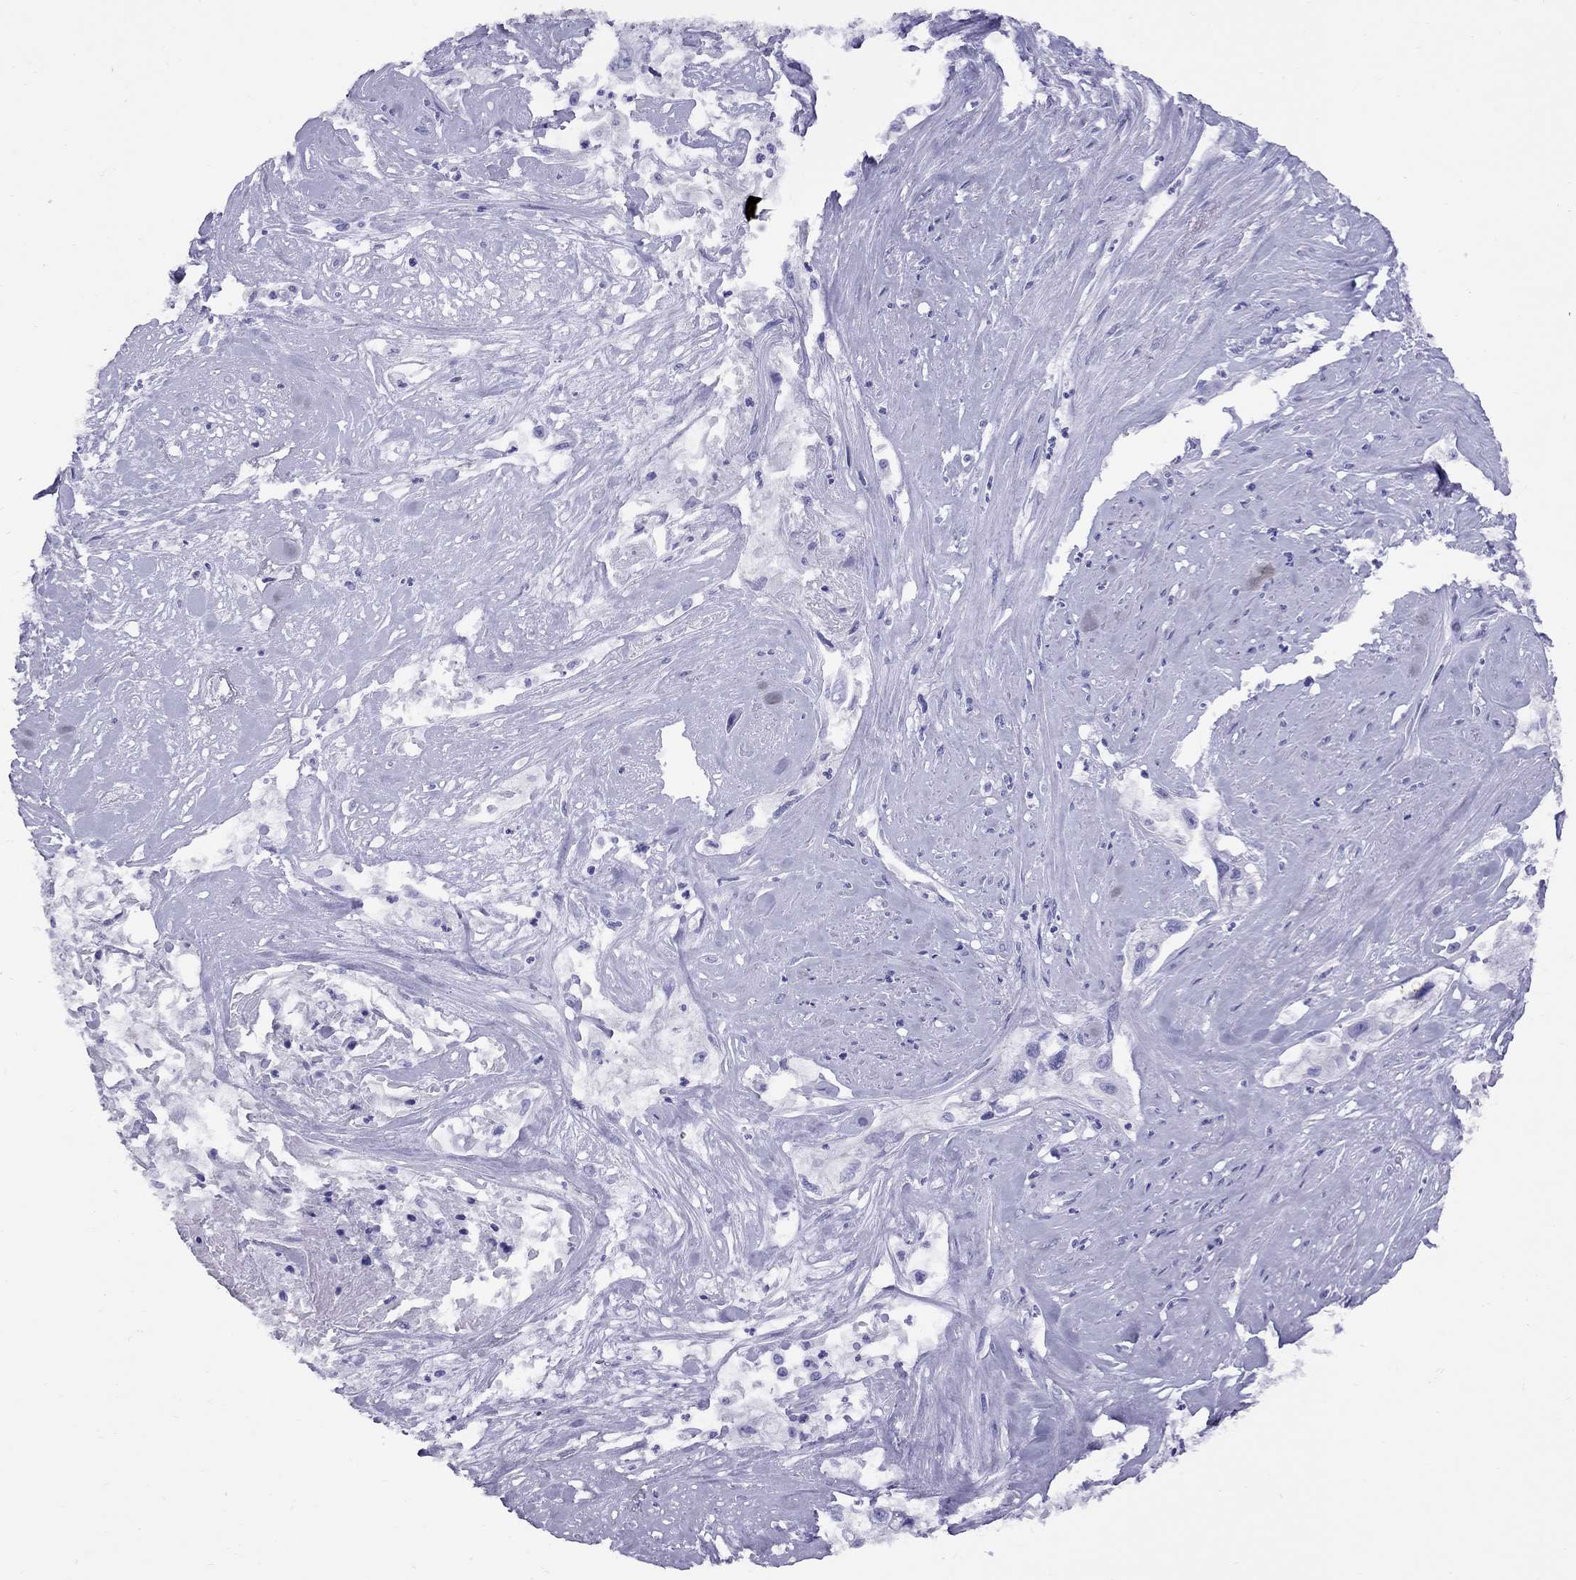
{"staining": {"intensity": "negative", "quantity": "none", "location": "none"}, "tissue": "cervical cancer", "cell_type": "Tumor cells", "image_type": "cancer", "snomed": [{"axis": "morphology", "description": "Squamous cell carcinoma, NOS"}, {"axis": "topography", "description": "Cervix"}], "caption": "Human cervical cancer (squamous cell carcinoma) stained for a protein using IHC reveals no staining in tumor cells.", "gene": "AVPR1B", "patient": {"sex": "female", "age": 49}}